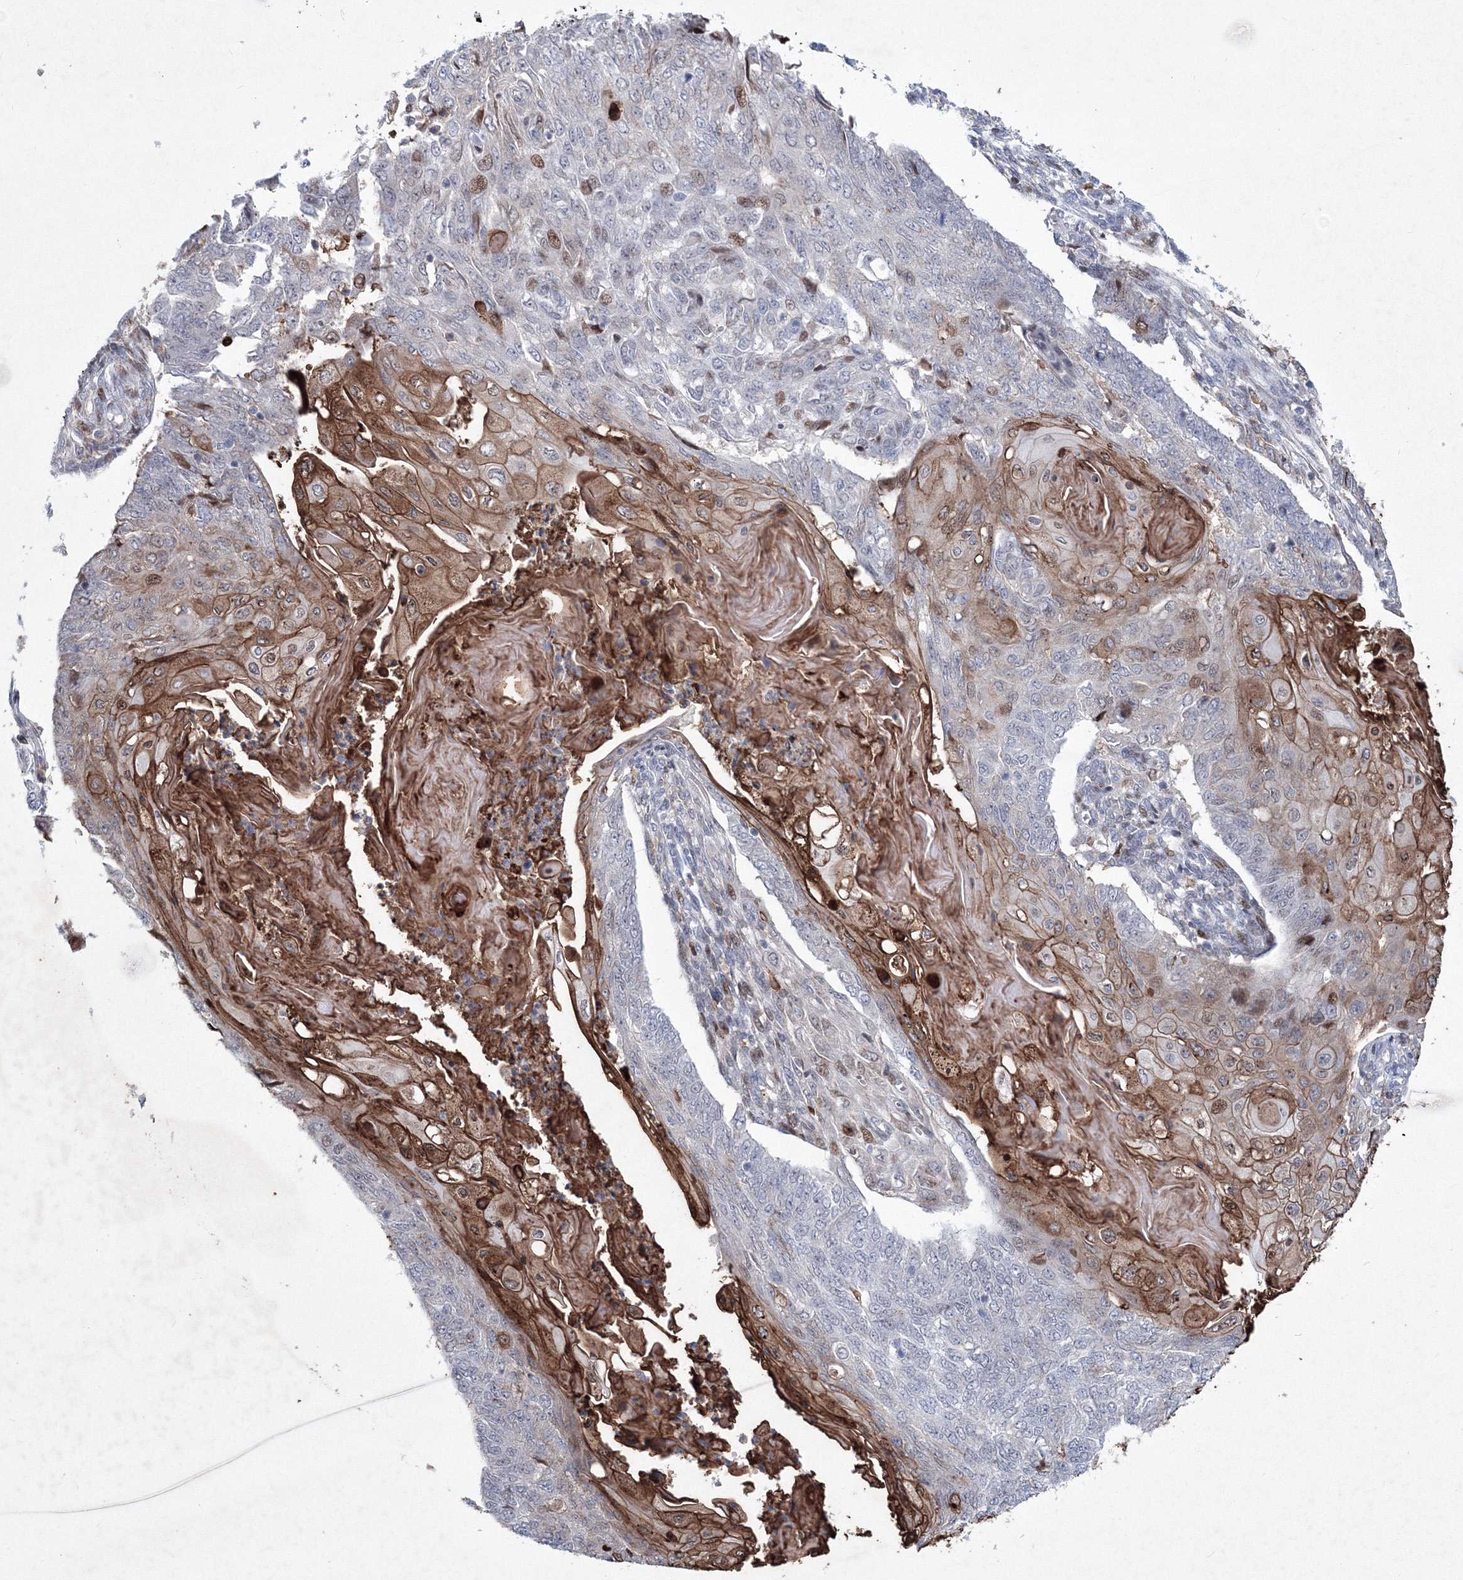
{"staining": {"intensity": "moderate", "quantity": "<25%", "location": "cytoplasmic/membranous,nuclear"}, "tissue": "endometrial cancer", "cell_type": "Tumor cells", "image_type": "cancer", "snomed": [{"axis": "morphology", "description": "Adenocarcinoma, NOS"}, {"axis": "topography", "description": "Endometrium"}], "caption": "The histopathology image shows immunohistochemical staining of endometrial cancer. There is moderate cytoplasmic/membranous and nuclear expression is appreciated in about <25% of tumor cells. (DAB (3,3'-diaminobenzidine) IHC, brown staining for protein, blue staining for nuclei).", "gene": "RNPEPL1", "patient": {"sex": "female", "age": 32}}